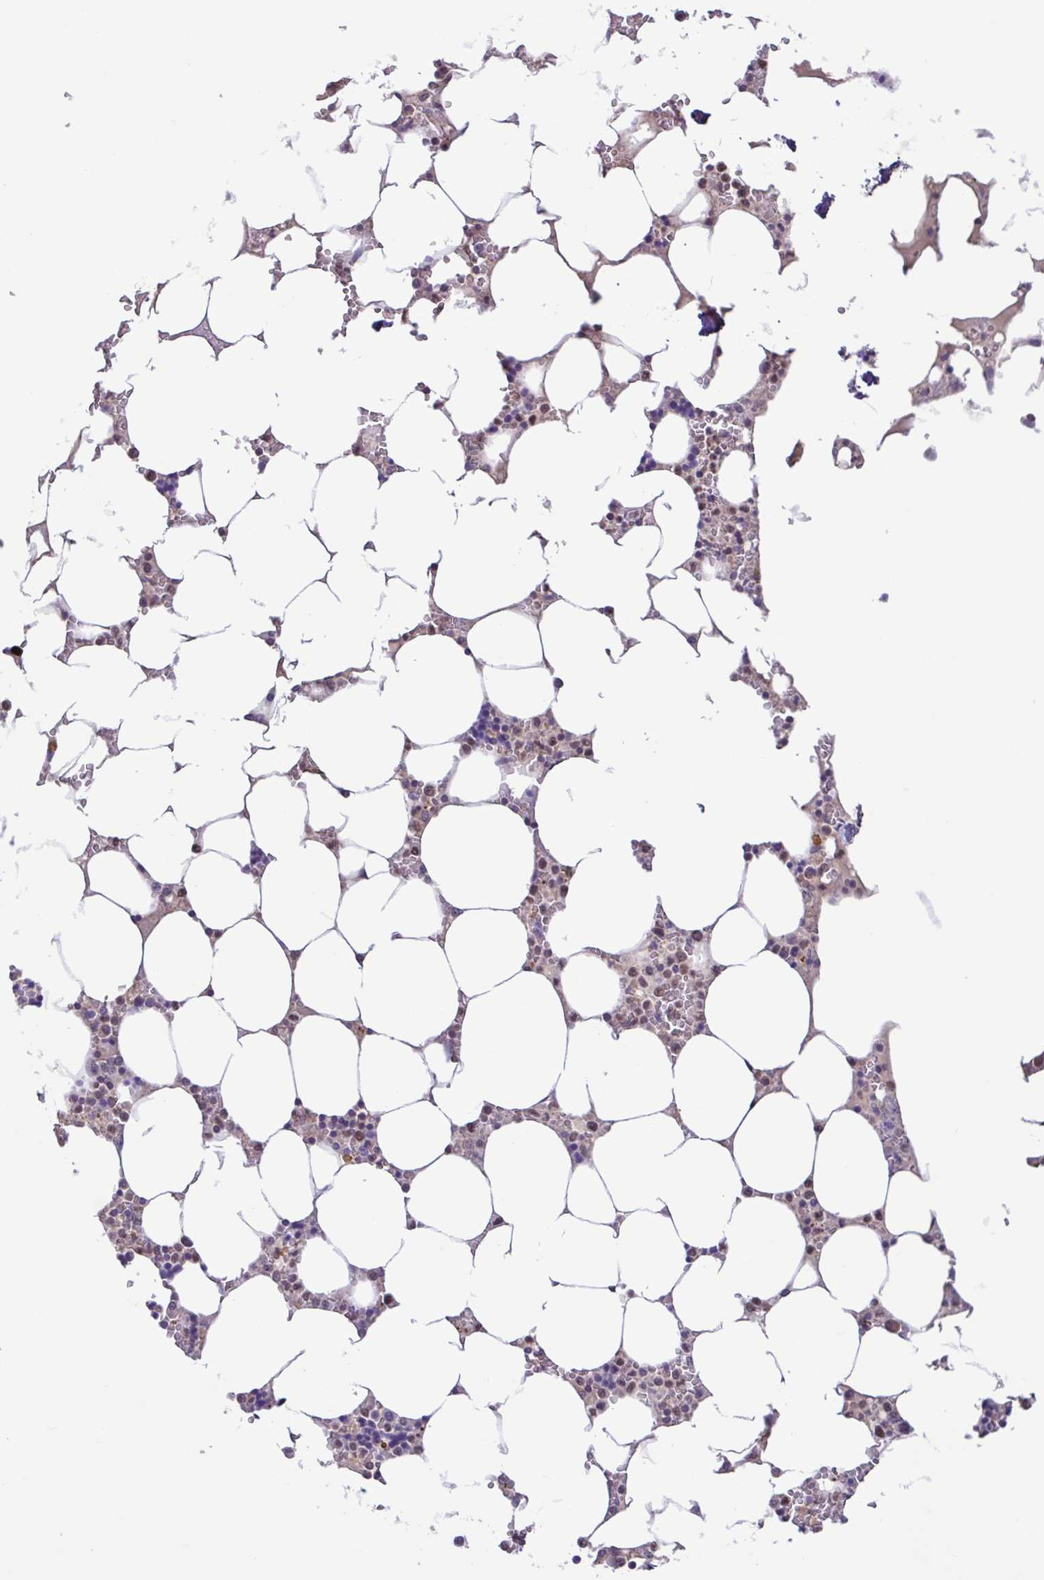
{"staining": {"intensity": "weak", "quantity": "<25%", "location": "nuclear"}, "tissue": "bone marrow", "cell_type": "Hematopoietic cells", "image_type": "normal", "snomed": [{"axis": "morphology", "description": "Normal tissue, NOS"}, {"axis": "topography", "description": "Bone marrow"}], "caption": "Immunohistochemical staining of normal bone marrow reveals no significant positivity in hematopoietic cells.", "gene": "ACTRT3", "patient": {"sex": "male", "age": 64}}